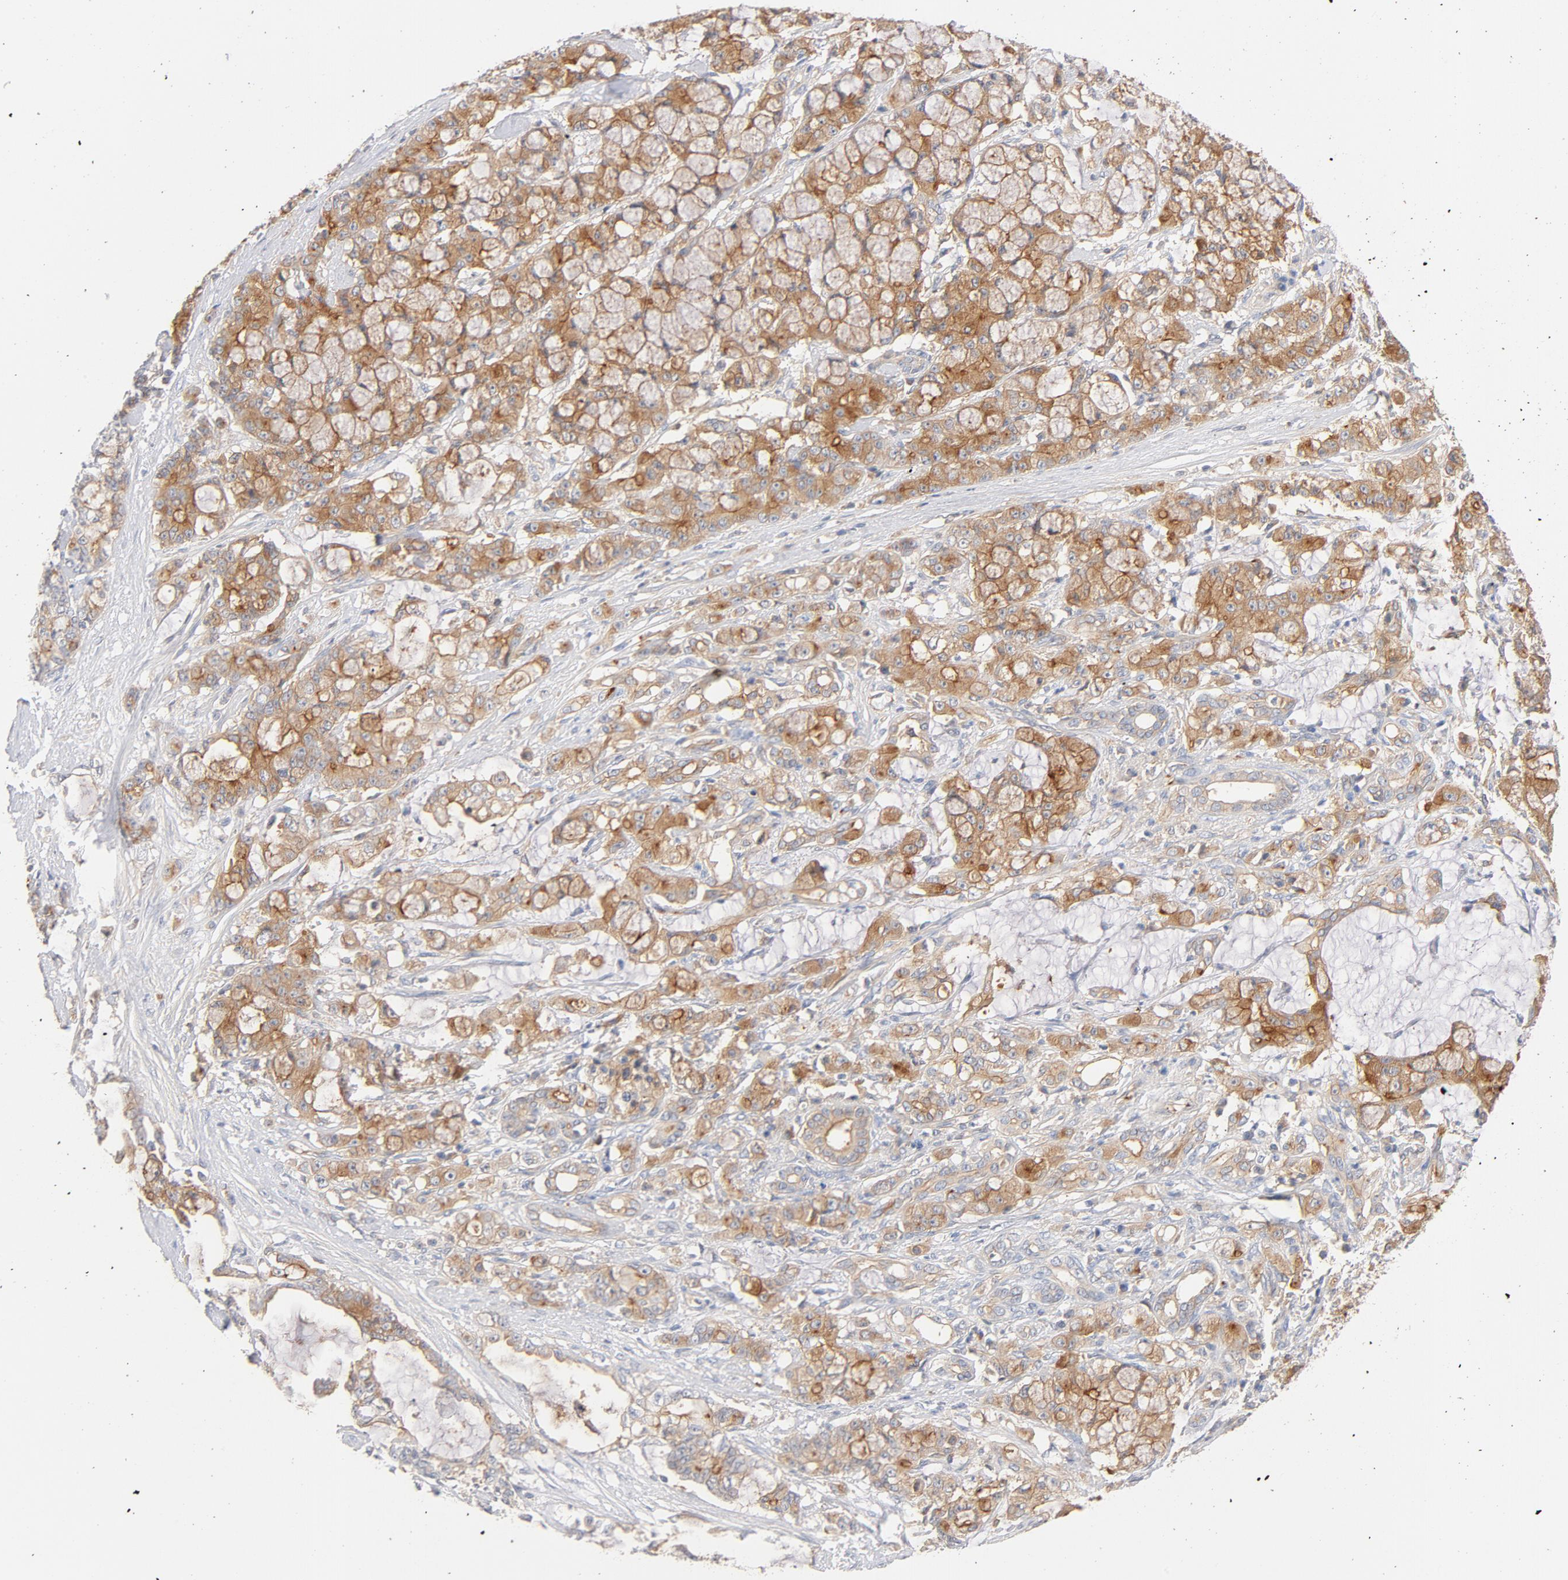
{"staining": {"intensity": "moderate", "quantity": ">75%", "location": "cytoplasmic/membranous"}, "tissue": "pancreatic cancer", "cell_type": "Tumor cells", "image_type": "cancer", "snomed": [{"axis": "morphology", "description": "Adenocarcinoma, NOS"}, {"axis": "topography", "description": "Pancreas"}], "caption": "Immunohistochemistry photomicrograph of neoplastic tissue: human pancreatic adenocarcinoma stained using immunohistochemistry exhibits medium levels of moderate protein expression localized specifically in the cytoplasmic/membranous of tumor cells, appearing as a cytoplasmic/membranous brown color.", "gene": "SRC", "patient": {"sex": "female", "age": 73}}